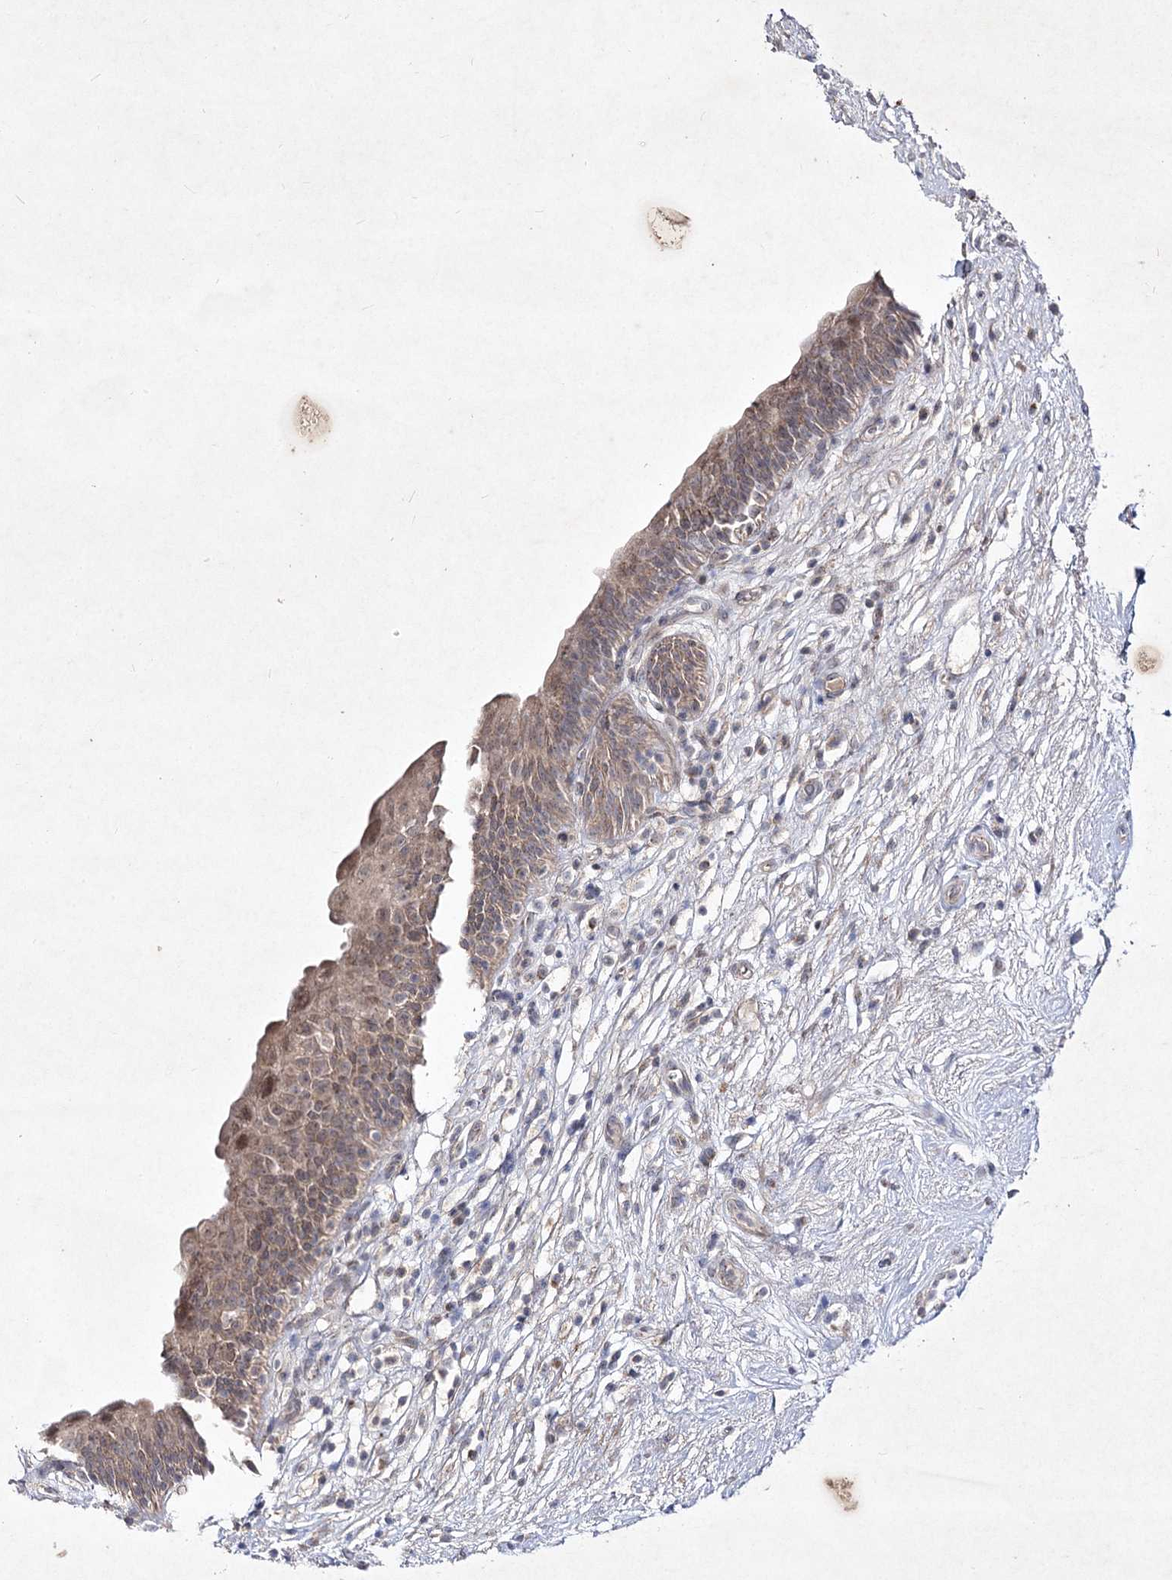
{"staining": {"intensity": "weak", "quantity": ">75%", "location": "cytoplasmic/membranous,nuclear"}, "tissue": "urinary bladder", "cell_type": "Urothelial cells", "image_type": "normal", "snomed": [{"axis": "morphology", "description": "Normal tissue, NOS"}, {"axis": "topography", "description": "Urinary bladder"}], "caption": "High-magnification brightfield microscopy of benign urinary bladder stained with DAB (brown) and counterstained with hematoxylin (blue). urothelial cells exhibit weak cytoplasmic/membranous,nuclear expression is seen in about>75% of cells. The staining is performed using DAB brown chromogen to label protein expression. The nuclei are counter-stained blue using hematoxylin.", "gene": "CIB2", "patient": {"sex": "male", "age": 83}}